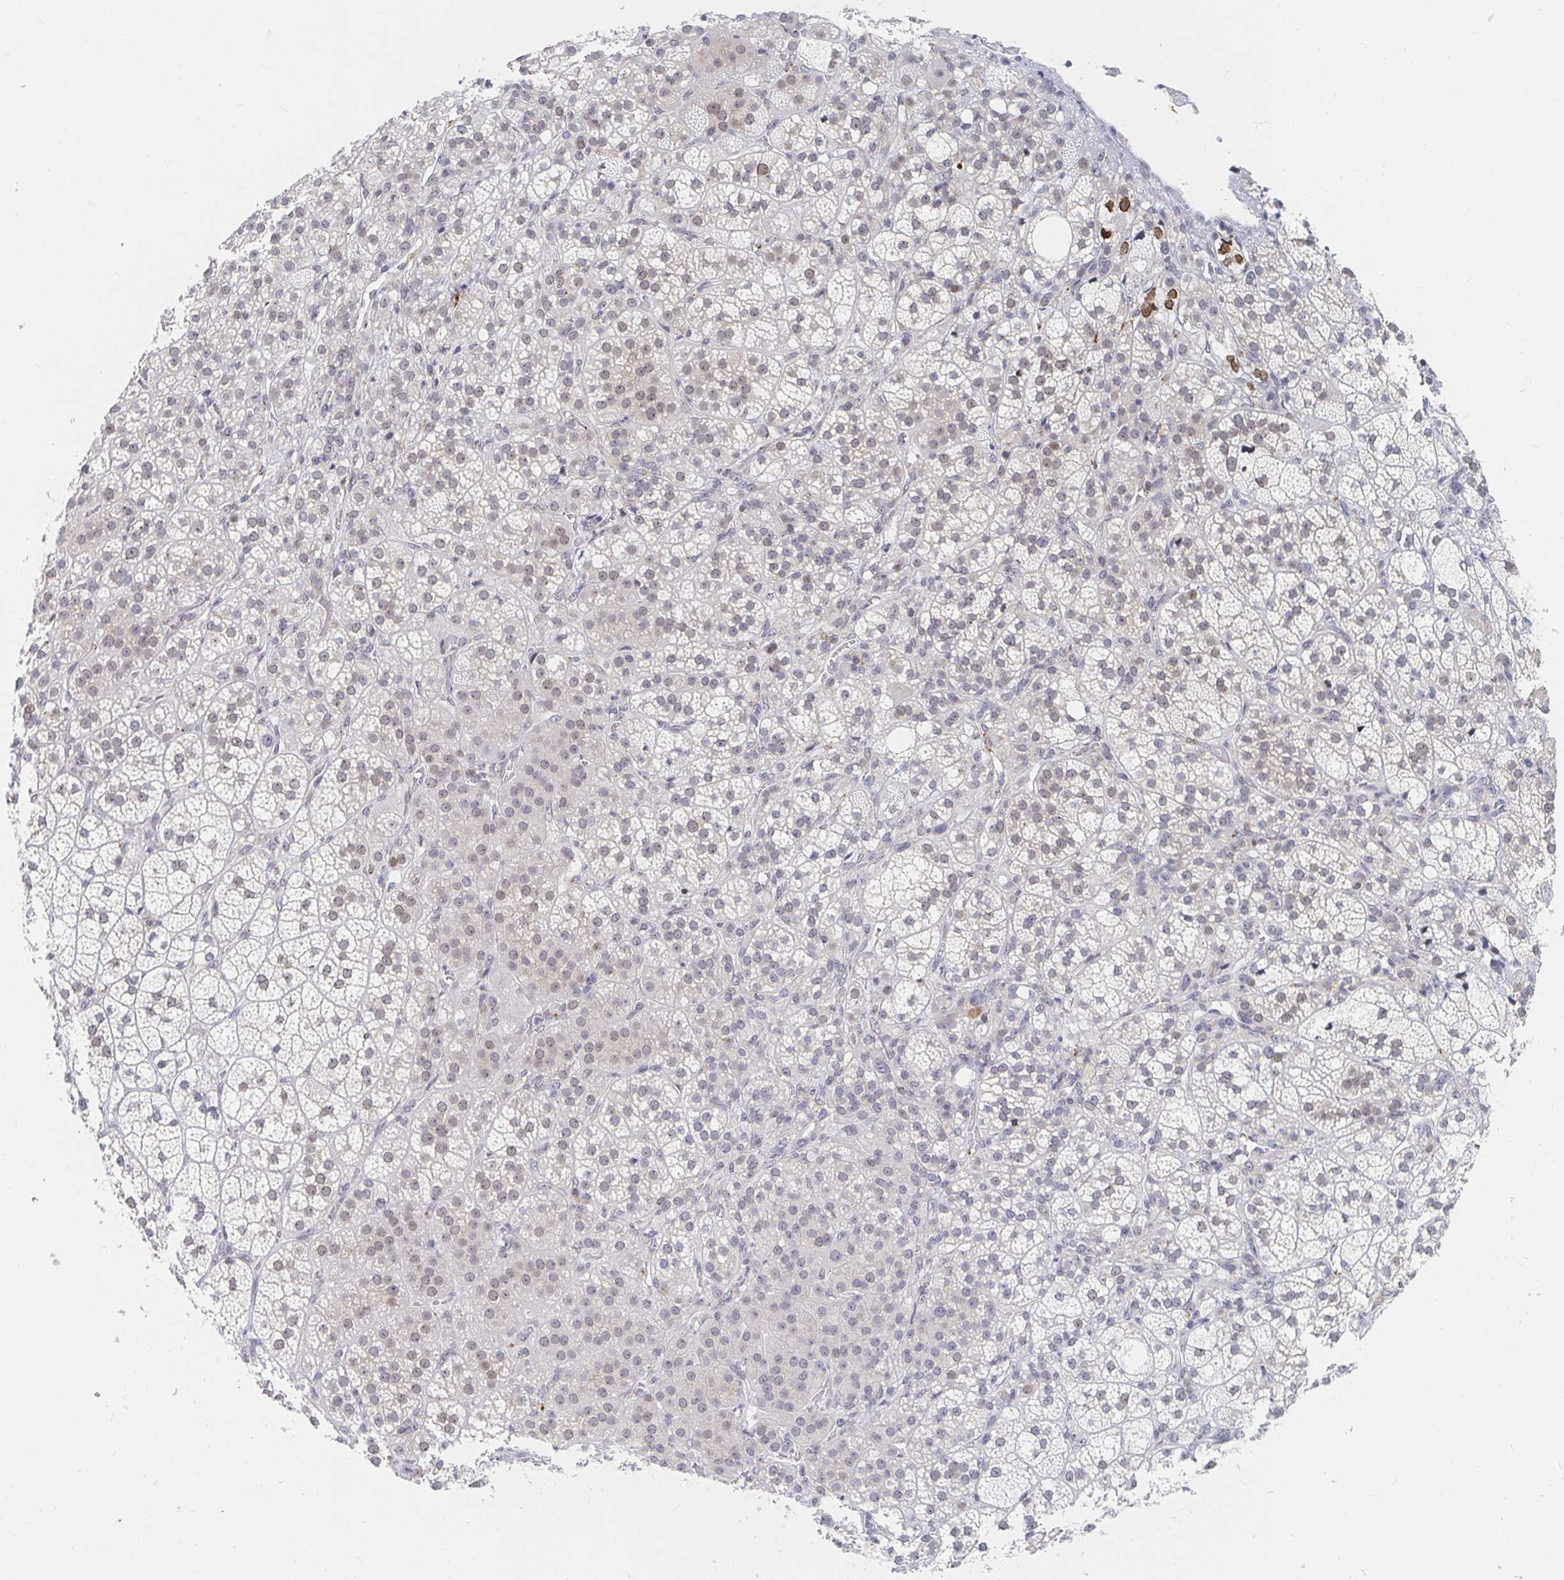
{"staining": {"intensity": "moderate", "quantity": "25%-75%", "location": "nuclear"}, "tissue": "adrenal gland", "cell_type": "Glandular cells", "image_type": "normal", "snomed": [{"axis": "morphology", "description": "Normal tissue, NOS"}, {"axis": "topography", "description": "Adrenal gland"}], "caption": "Immunohistochemistry (IHC) (DAB (3,3'-diaminobenzidine)) staining of benign adrenal gland demonstrates moderate nuclear protein positivity in approximately 25%-75% of glandular cells. (brown staining indicates protein expression, while blue staining denotes nuclei).", "gene": "CHD2", "patient": {"sex": "female", "age": 60}}